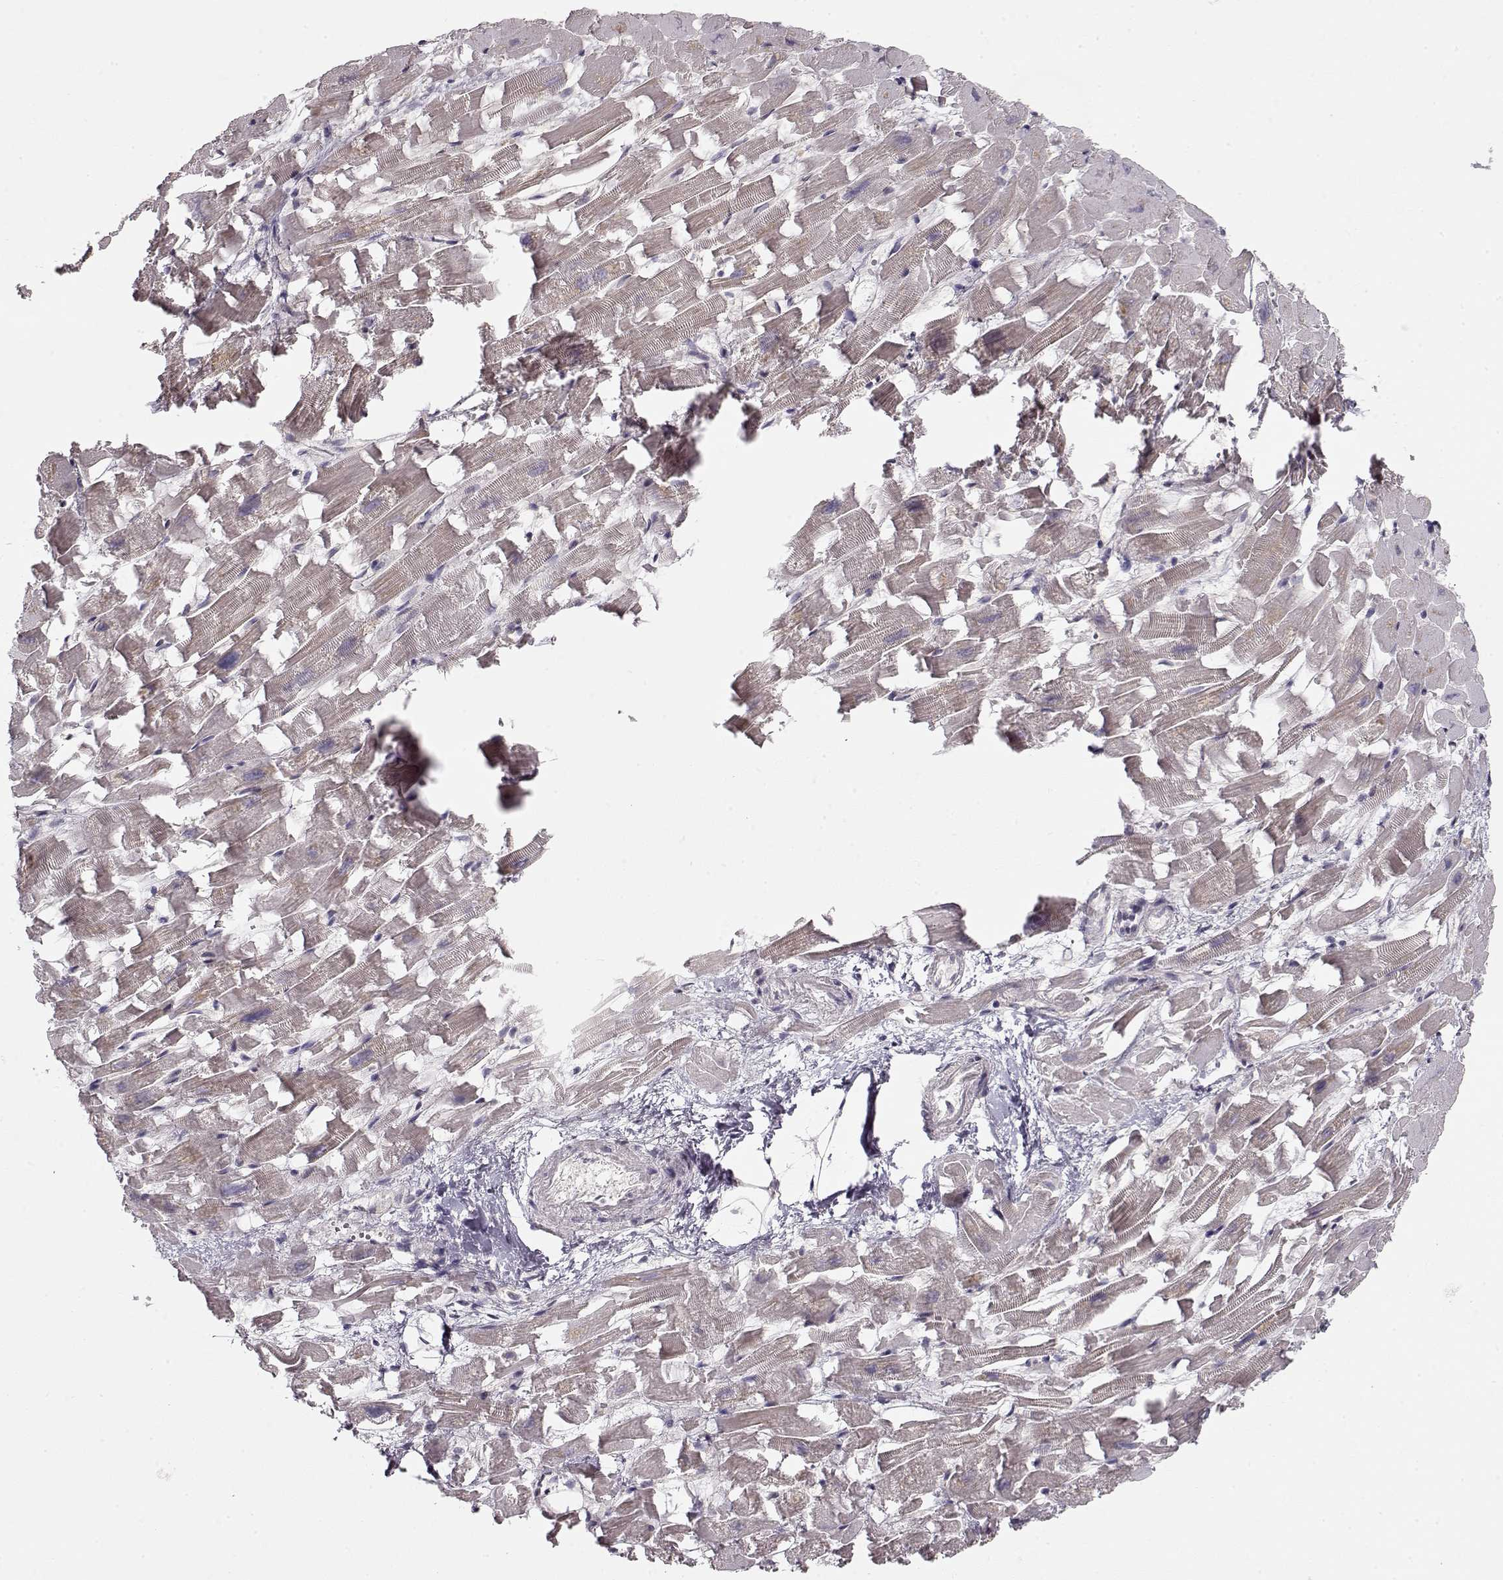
{"staining": {"intensity": "weak", "quantity": "<25%", "location": "cytoplasmic/membranous"}, "tissue": "heart muscle", "cell_type": "Cardiomyocytes", "image_type": "normal", "snomed": [{"axis": "morphology", "description": "Normal tissue, NOS"}, {"axis": "topography", "description": "Heart"}], "caption": "Photomicrograph shows no significant protein expression in cardiomyocytes of unremarkable heart muscle.", "gene": "PCP4", "patient": {"sex": "female", "age": 64}}